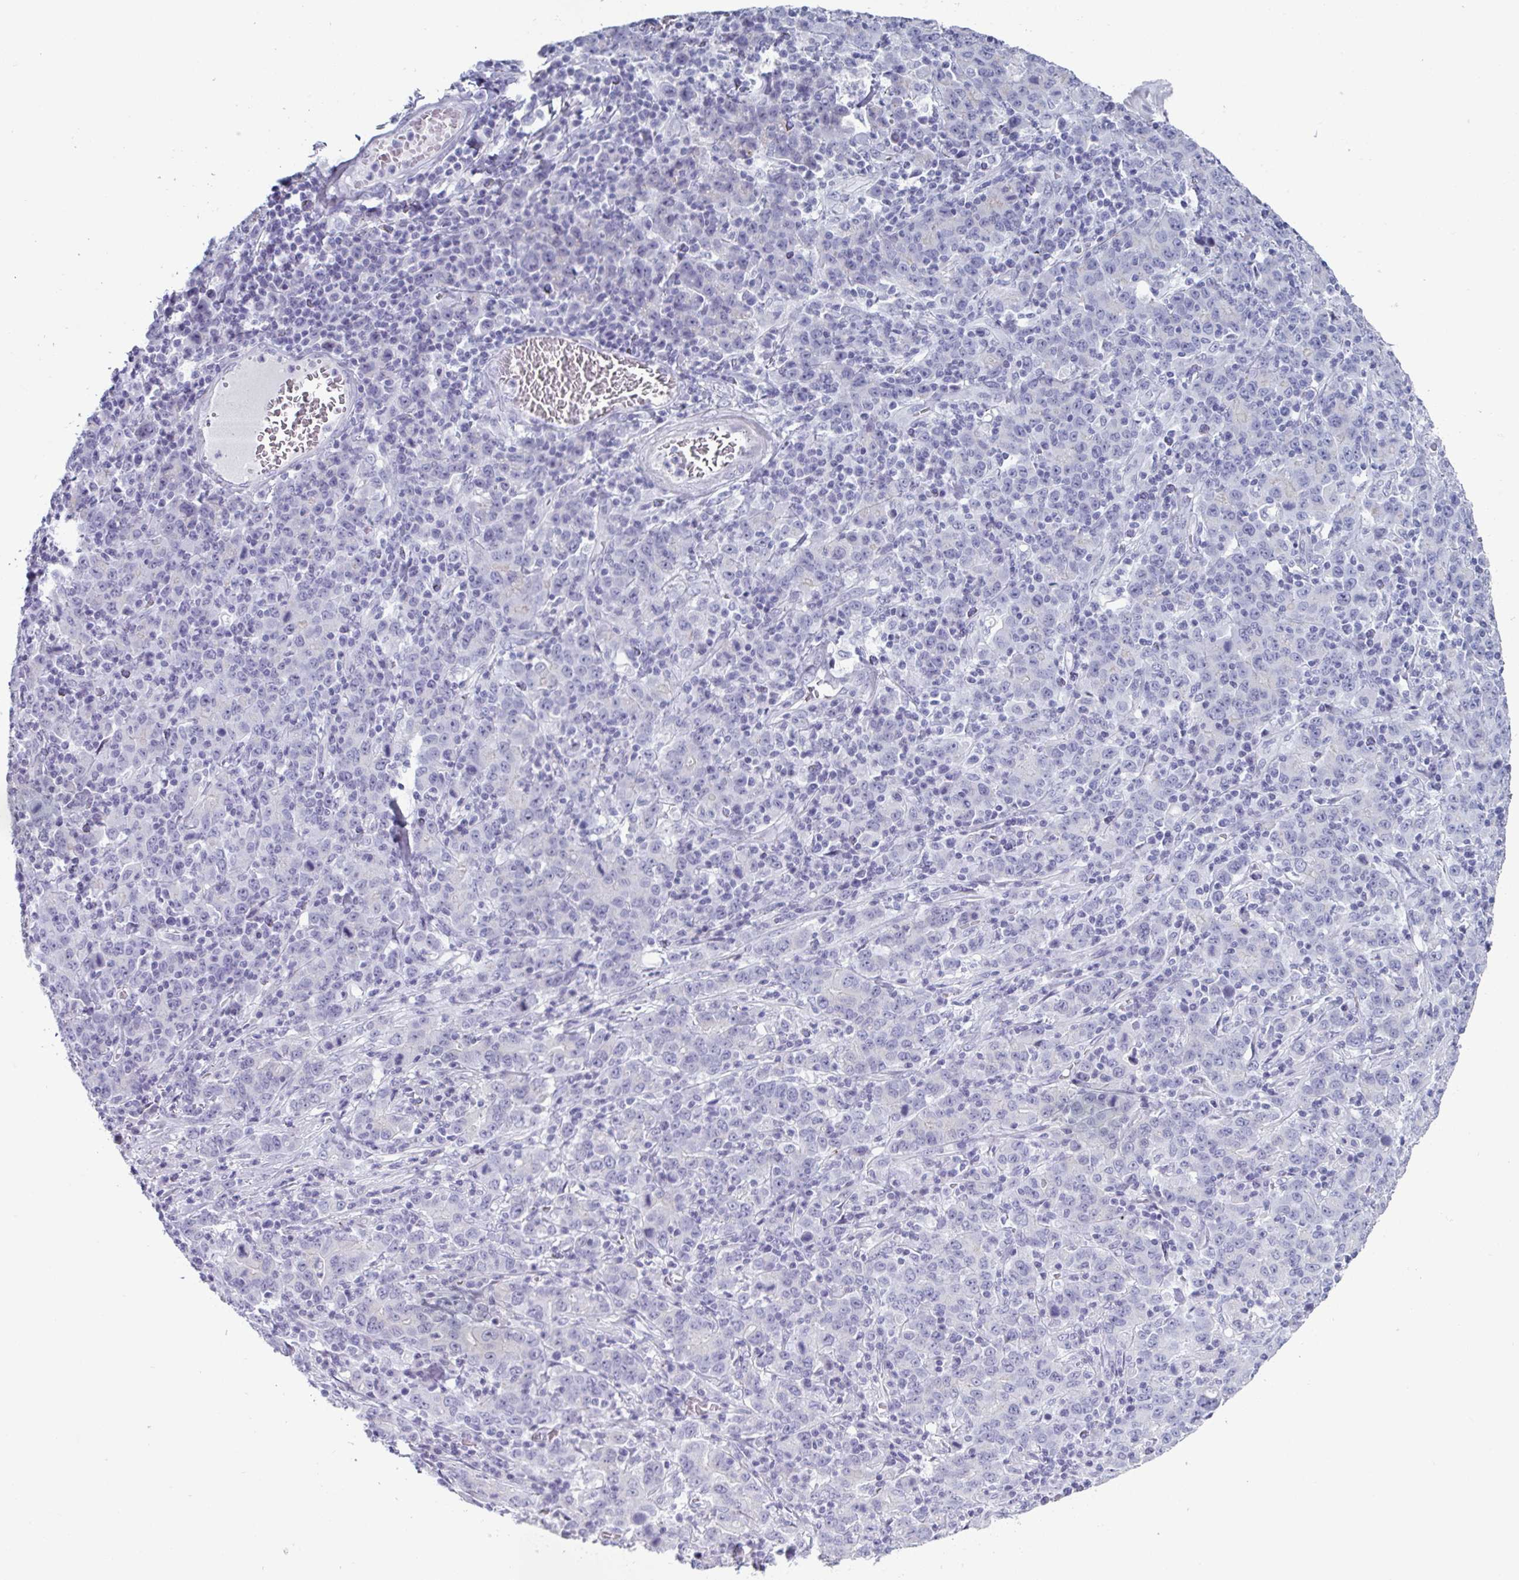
{"staining": {"intensity": "negative", "quantity": "none", "location": "none"}, "tissue": "stomach cancer", "cell_type": "Tumor cells", "image_type": "cancer", "snomed": [{"axis": "morphology", "description": "Adenocarcinoma, NOS"}, {"axis": "topography", "description": "Stomach, upper"}], "caption": "Tumor cells show no significant positivity in stomach cancer. The staining is performed using DAB brown chromogen with nuclei counter-stained in using hematoxylin.", "gene": "VSIG10L", "patient": {"sex": "male", "age": 69}}